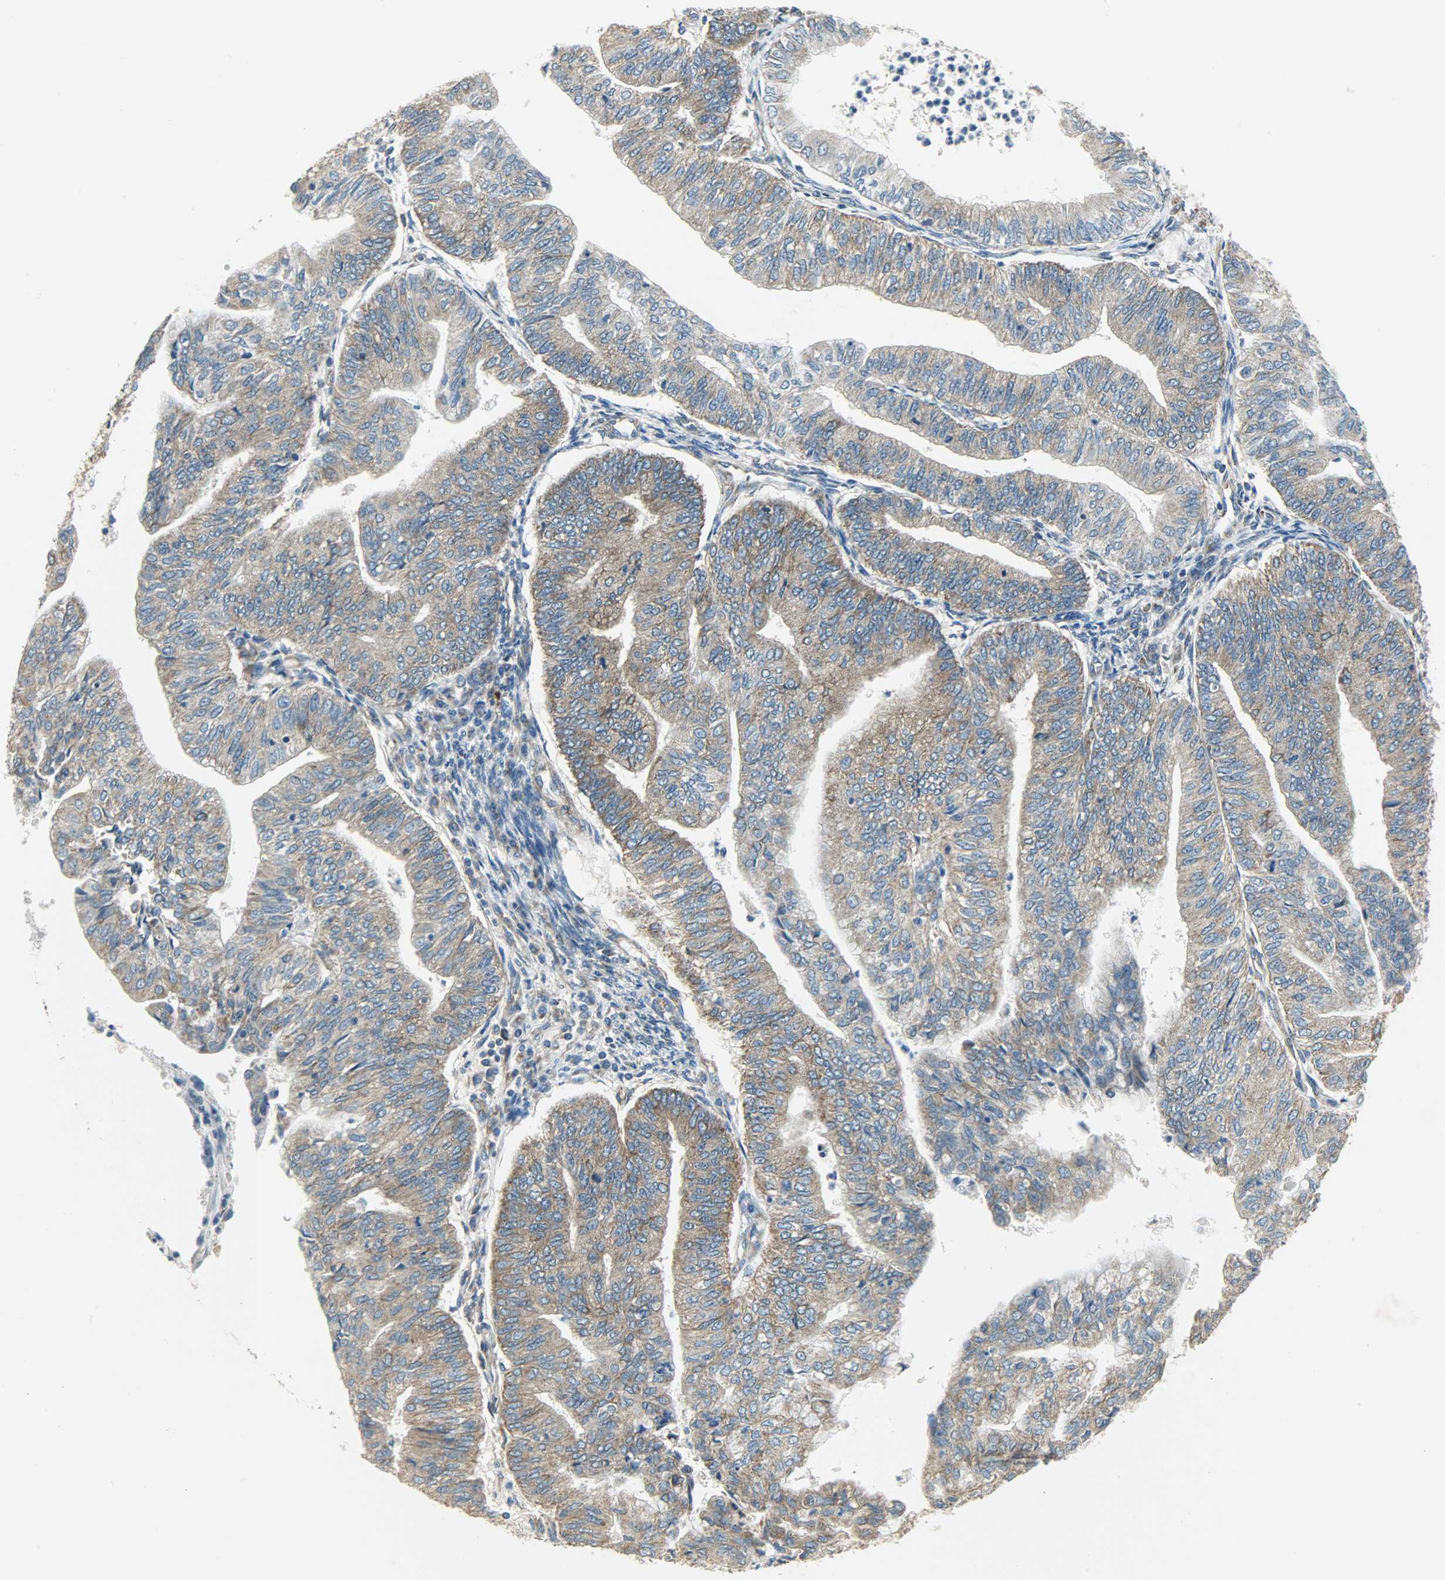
{"staining": {"intensity": "strong", "quantity": ">75%", "location": "cytoplasmic/membranous"}, "tissue": "endometrial cancer", "cell_type": "Tumor cells", "image_type": "cancer", "snomed": [{"axis": "morphology", "description": "Adenocarcinoma, NOS"}, {"axis": "topography", "description": "Endometrium"}], "caption": "Tumor cells display high levels of strong cytoplasmic/membranous staining in about >75% of cells in human endometrial cancer (adenocarcinoma). (Stains: DAB (3,3'-diaminobenzidine) in brown, nuclei in blue, Microscopy: brightfield microscopy at high magnification).", "gene": "C1orf198", "patient": {"sex": "female", "age": 59}}